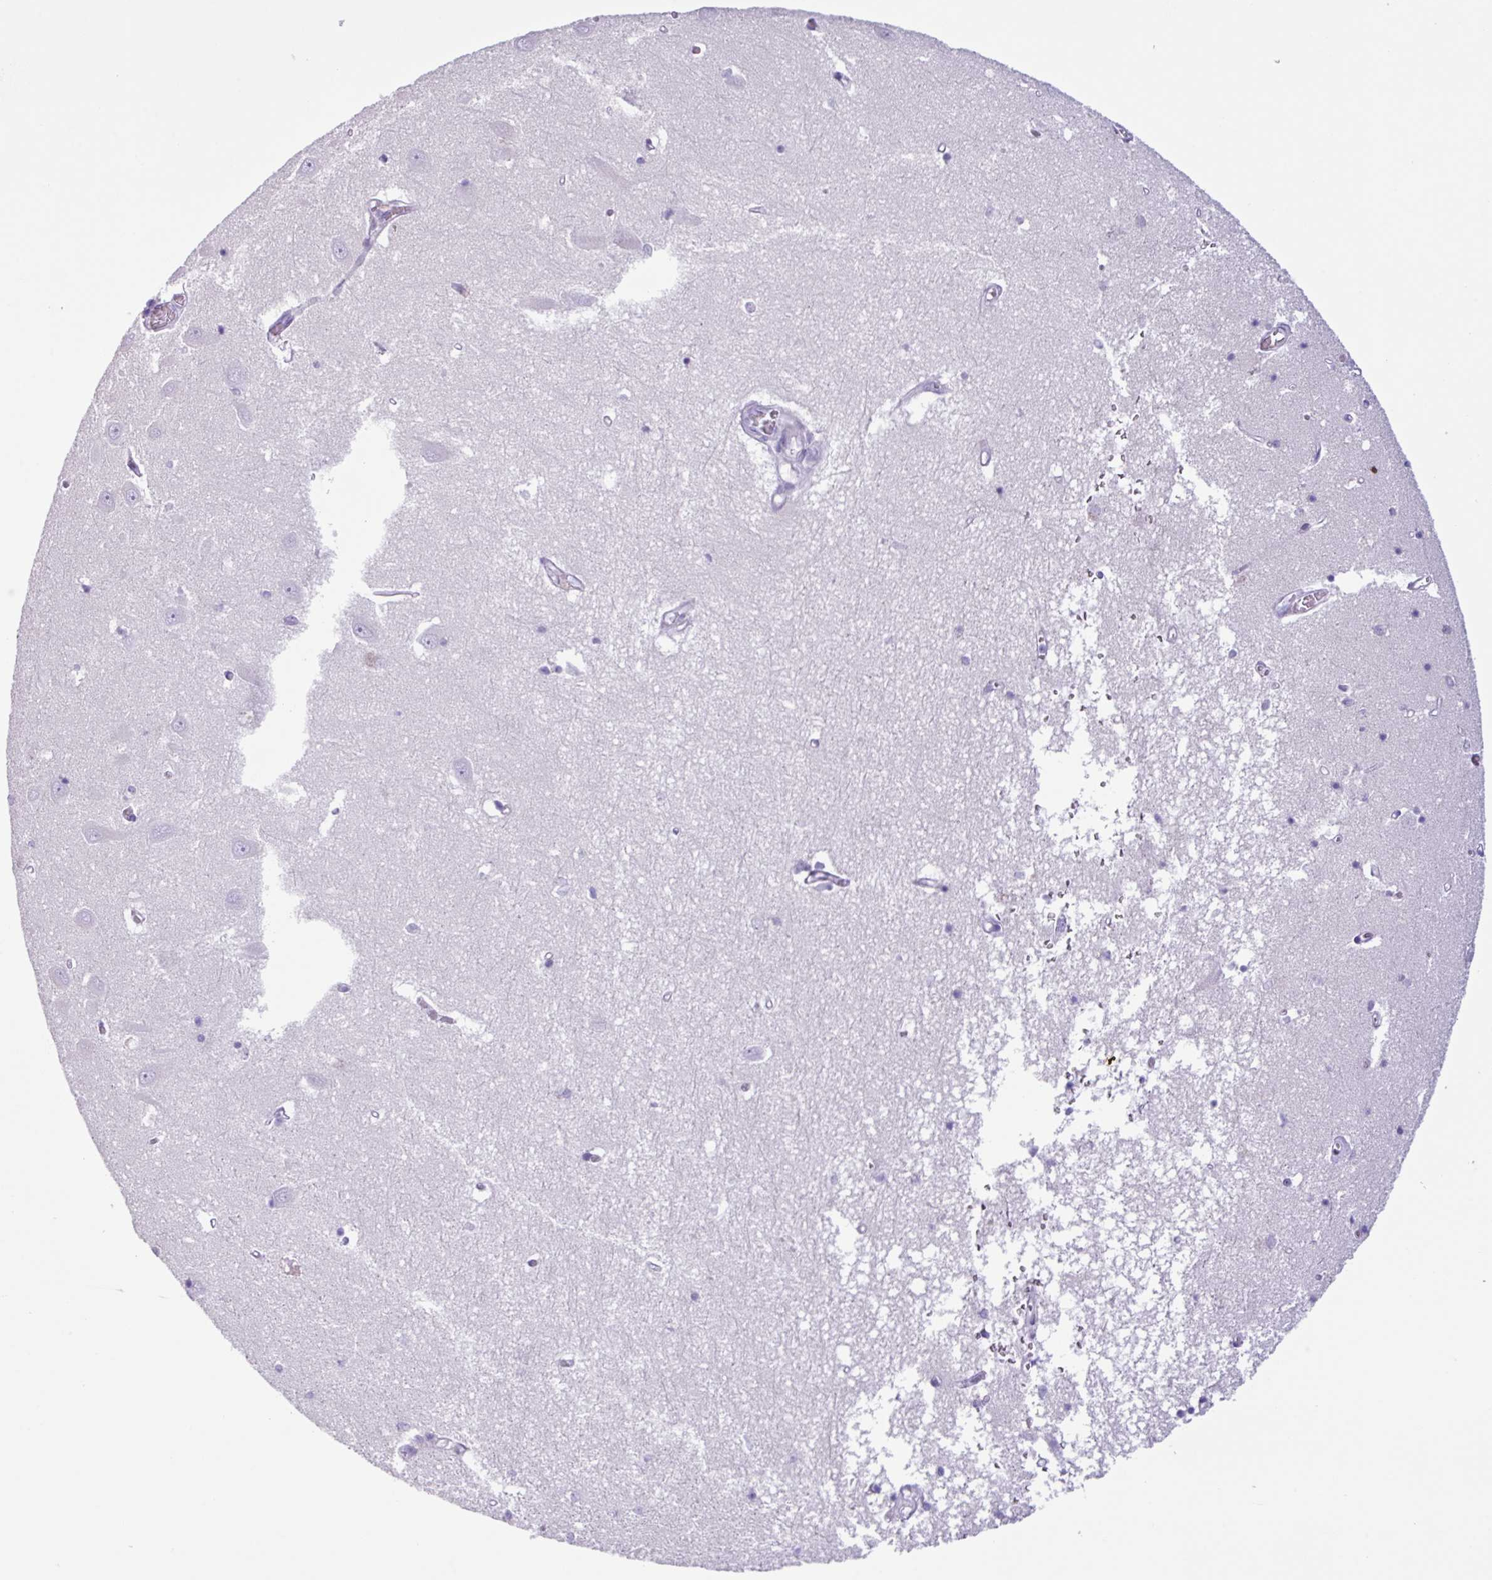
{"staining": {"intensity": "negative", "quantity": "none", "location": "none"}, "tissue": "hippocampus", "cell_type": "Glial cells", "image_type": "normal", "snomed": [{"axis": "morphology", "description": "Normal tissue, NOS"}, {"axis": "topography", "description": "Hippocampus"}], "caption": "An immunohistochemistry micrograph of benign hippocampus is shown. There is no staining in glial cells of hippocampus. (DAB (3,3'-diaminobenzidine) immunohistochemistry (IHC), high magnification).", "gene": "AGO3", "patient": {"sex": "male", "age": 70}}